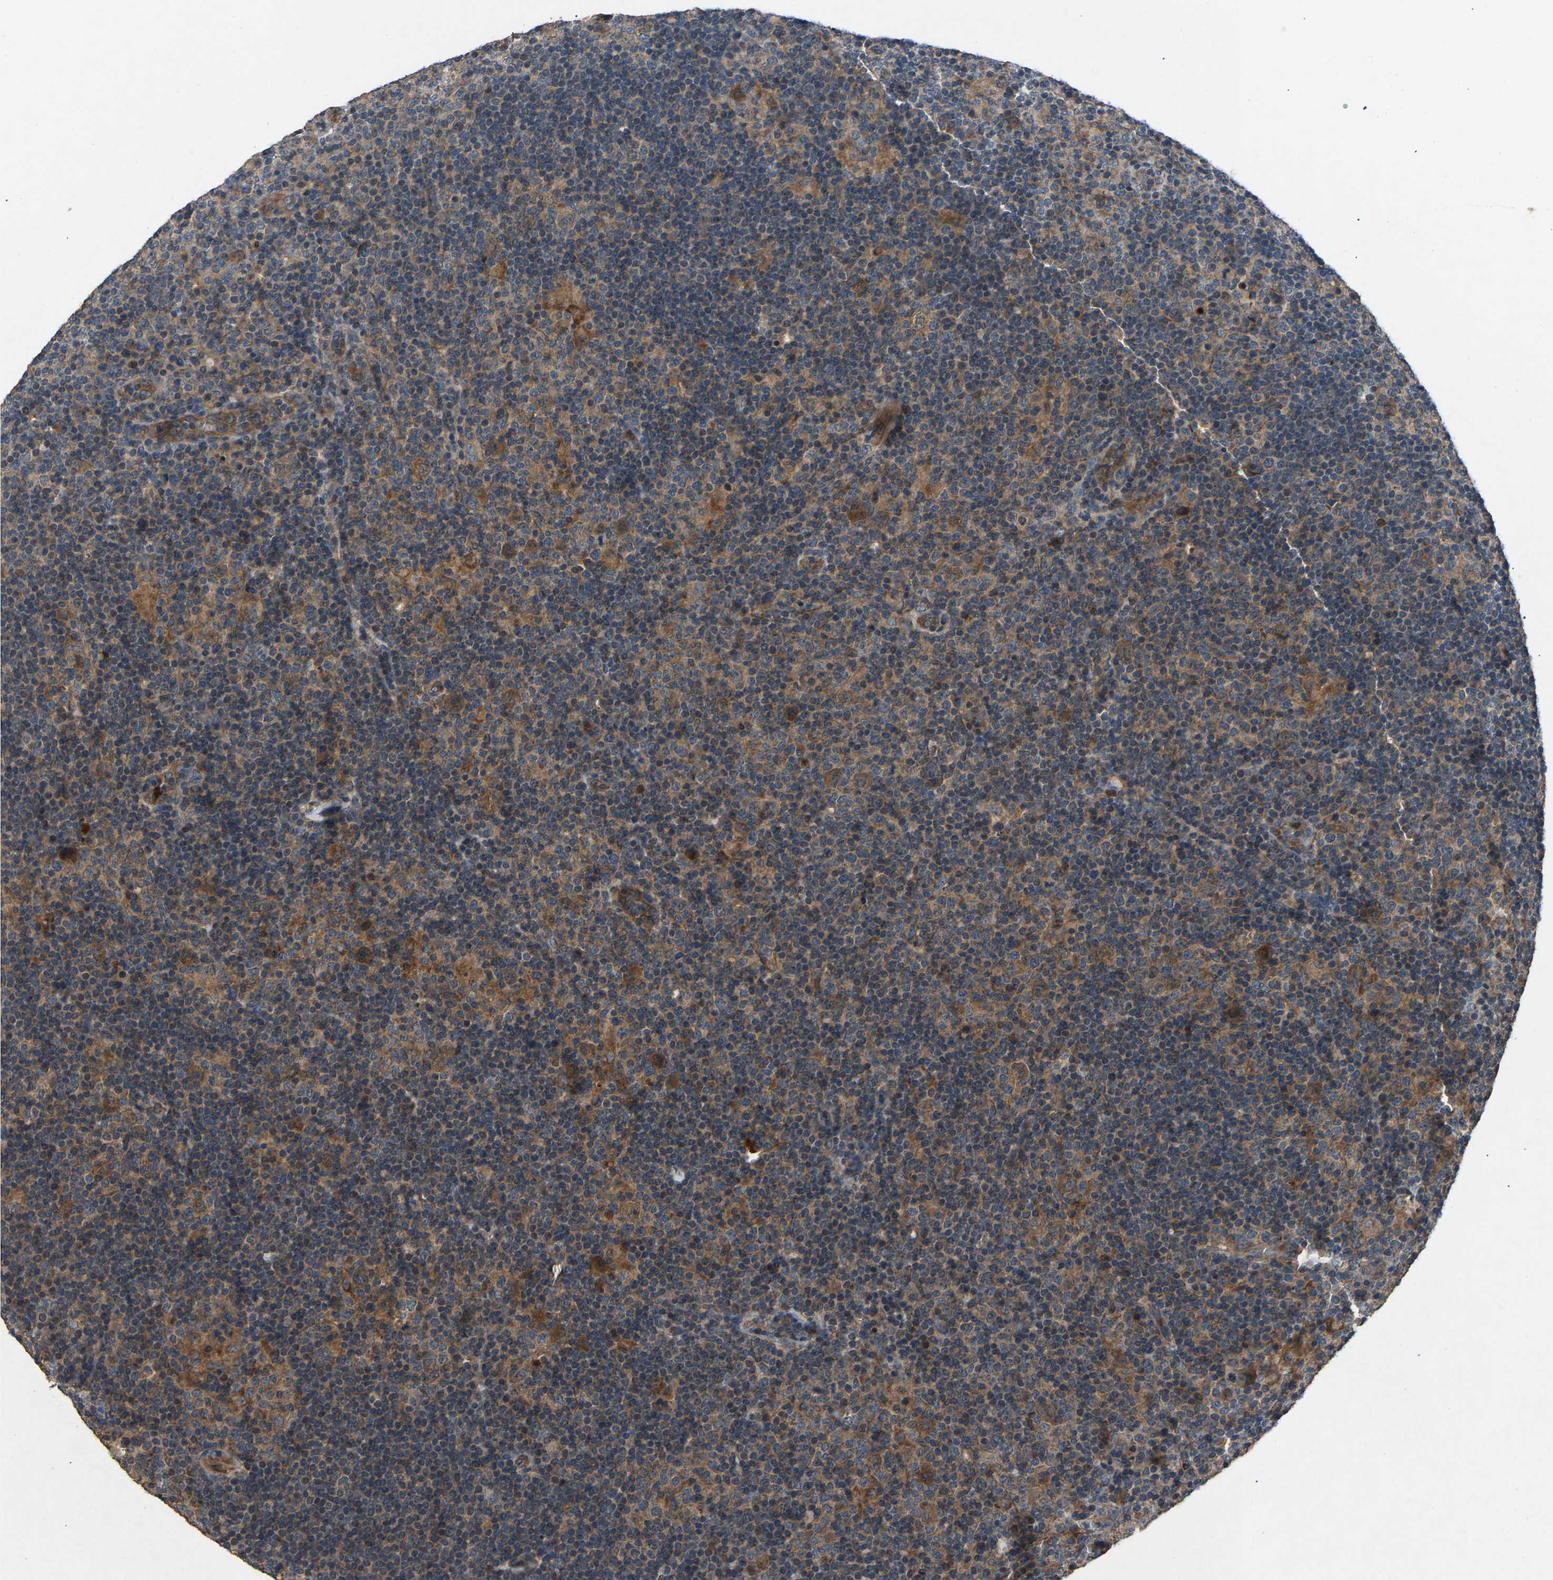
{"staining": {"intensity": "moderate", "quantity": ">75%", "location": "cytoplasmic/membranous"}, "tissue": "lymphoma", "cell_type": "Tumor cells", "image_type": "cancer", "snomed": [{"axis": "morphology", "description": "Hodgkin's disease, NOS"}, {"axis": "topography", "description": "Lymph node"}], "caption": "This image demonstrates IHC staining of human lymphoma, with medium moderate cytoplasmic/membranous expression in about >75% of tumor cells.", "gene": "PPID", "patient": {"sex": "female", "age": 57}}